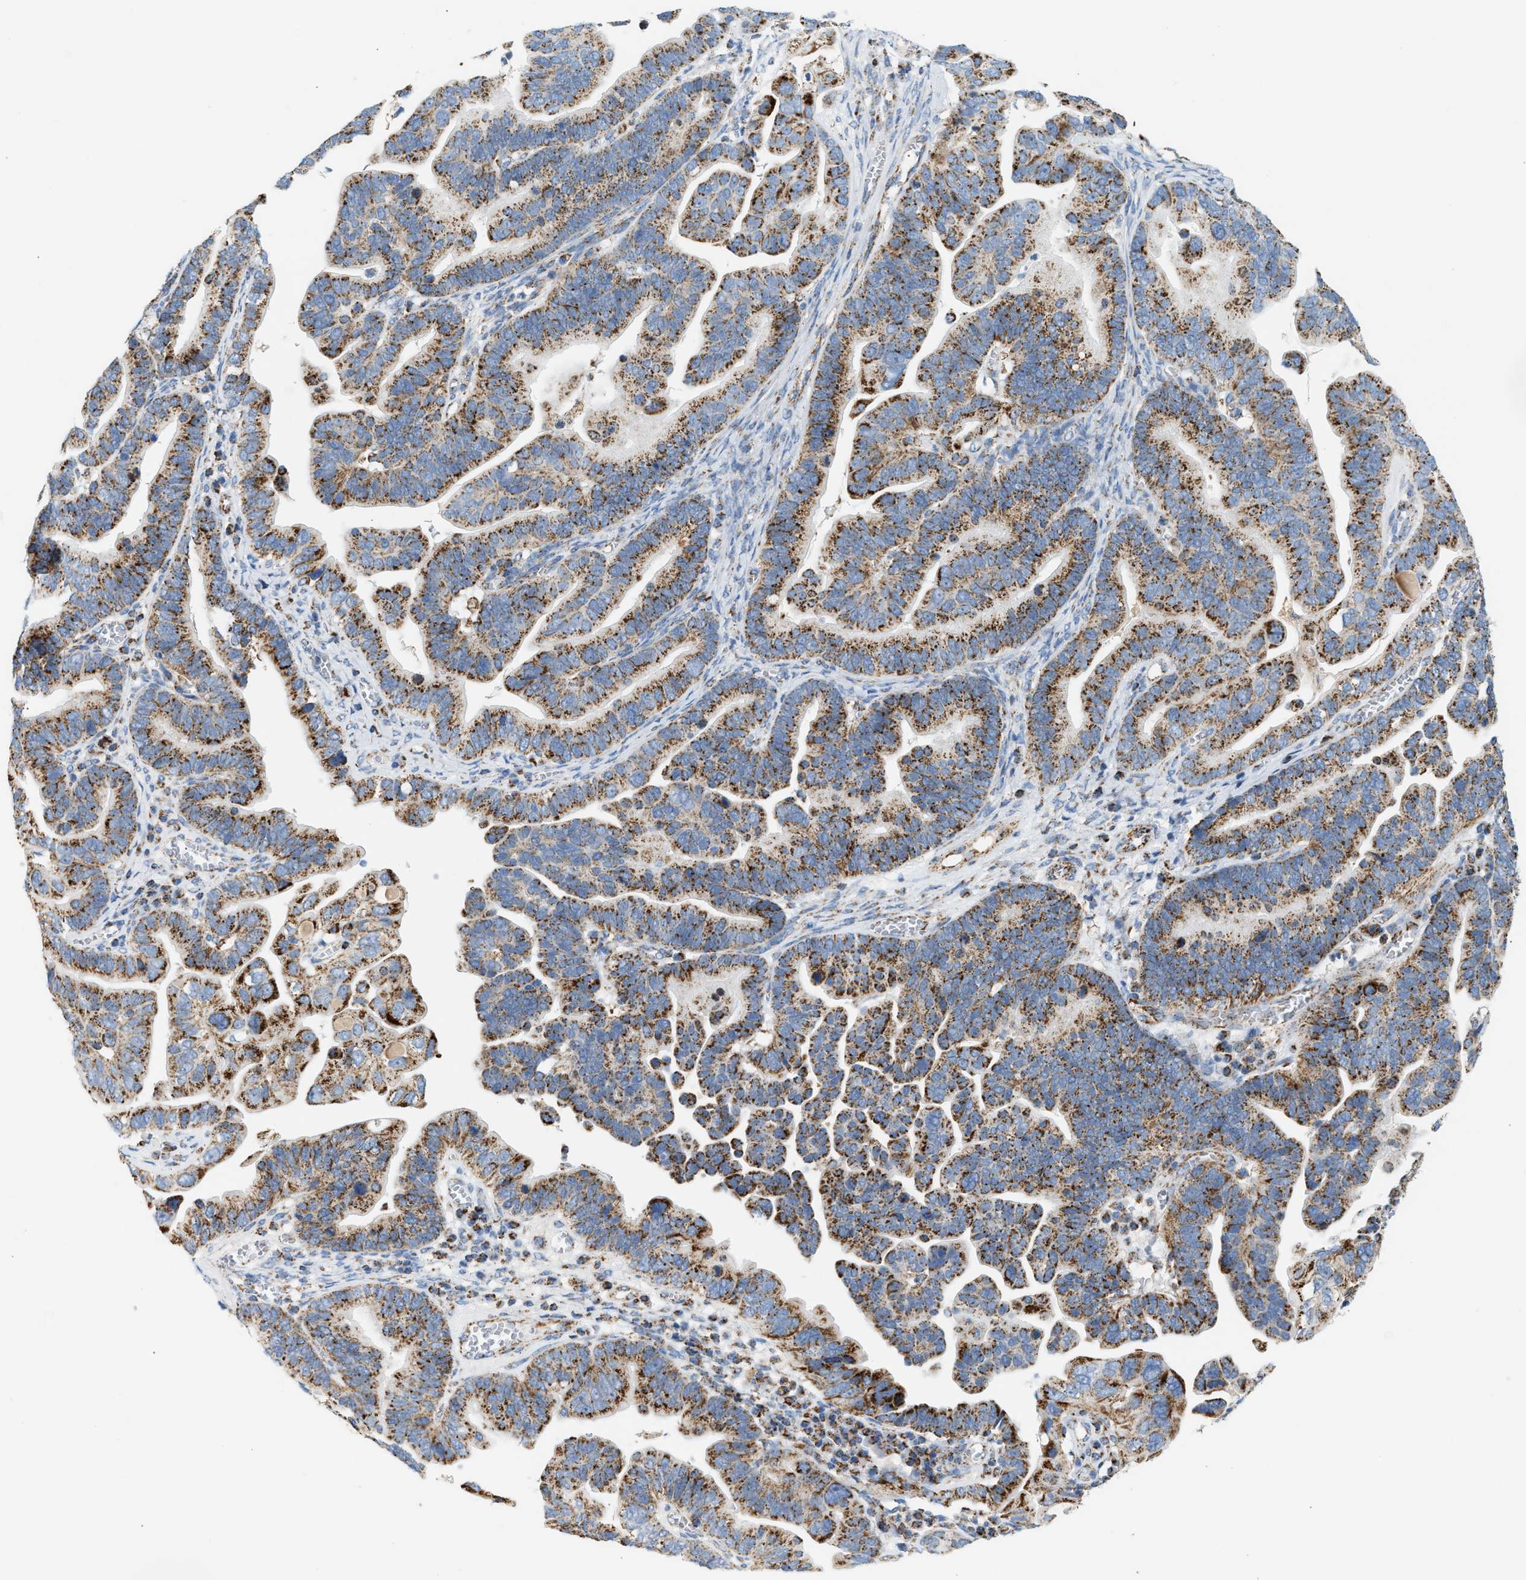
{"staining": {"intensity": "moderate", "quantity": ">75%", "location": "cytoplasmic/membranous"}, "tissue": "ovarian cancer", "cell_type": "Tumor cells", "image_type": "cancer", "snomed": [{"axis": "morphology", "description": "Cystadenocarcinoma, serous, NOS"}, {"axis": "topography", "description": "Ovary"}], "caption": "Tumor cells show medium levels of moderate cytoplasmic/membranous staining in about >75% of cells in human ovarian cancer (serous cystadenocarcinoma).", "gene": "OGDH", "patient": {"sex": "female", "age": 56}}